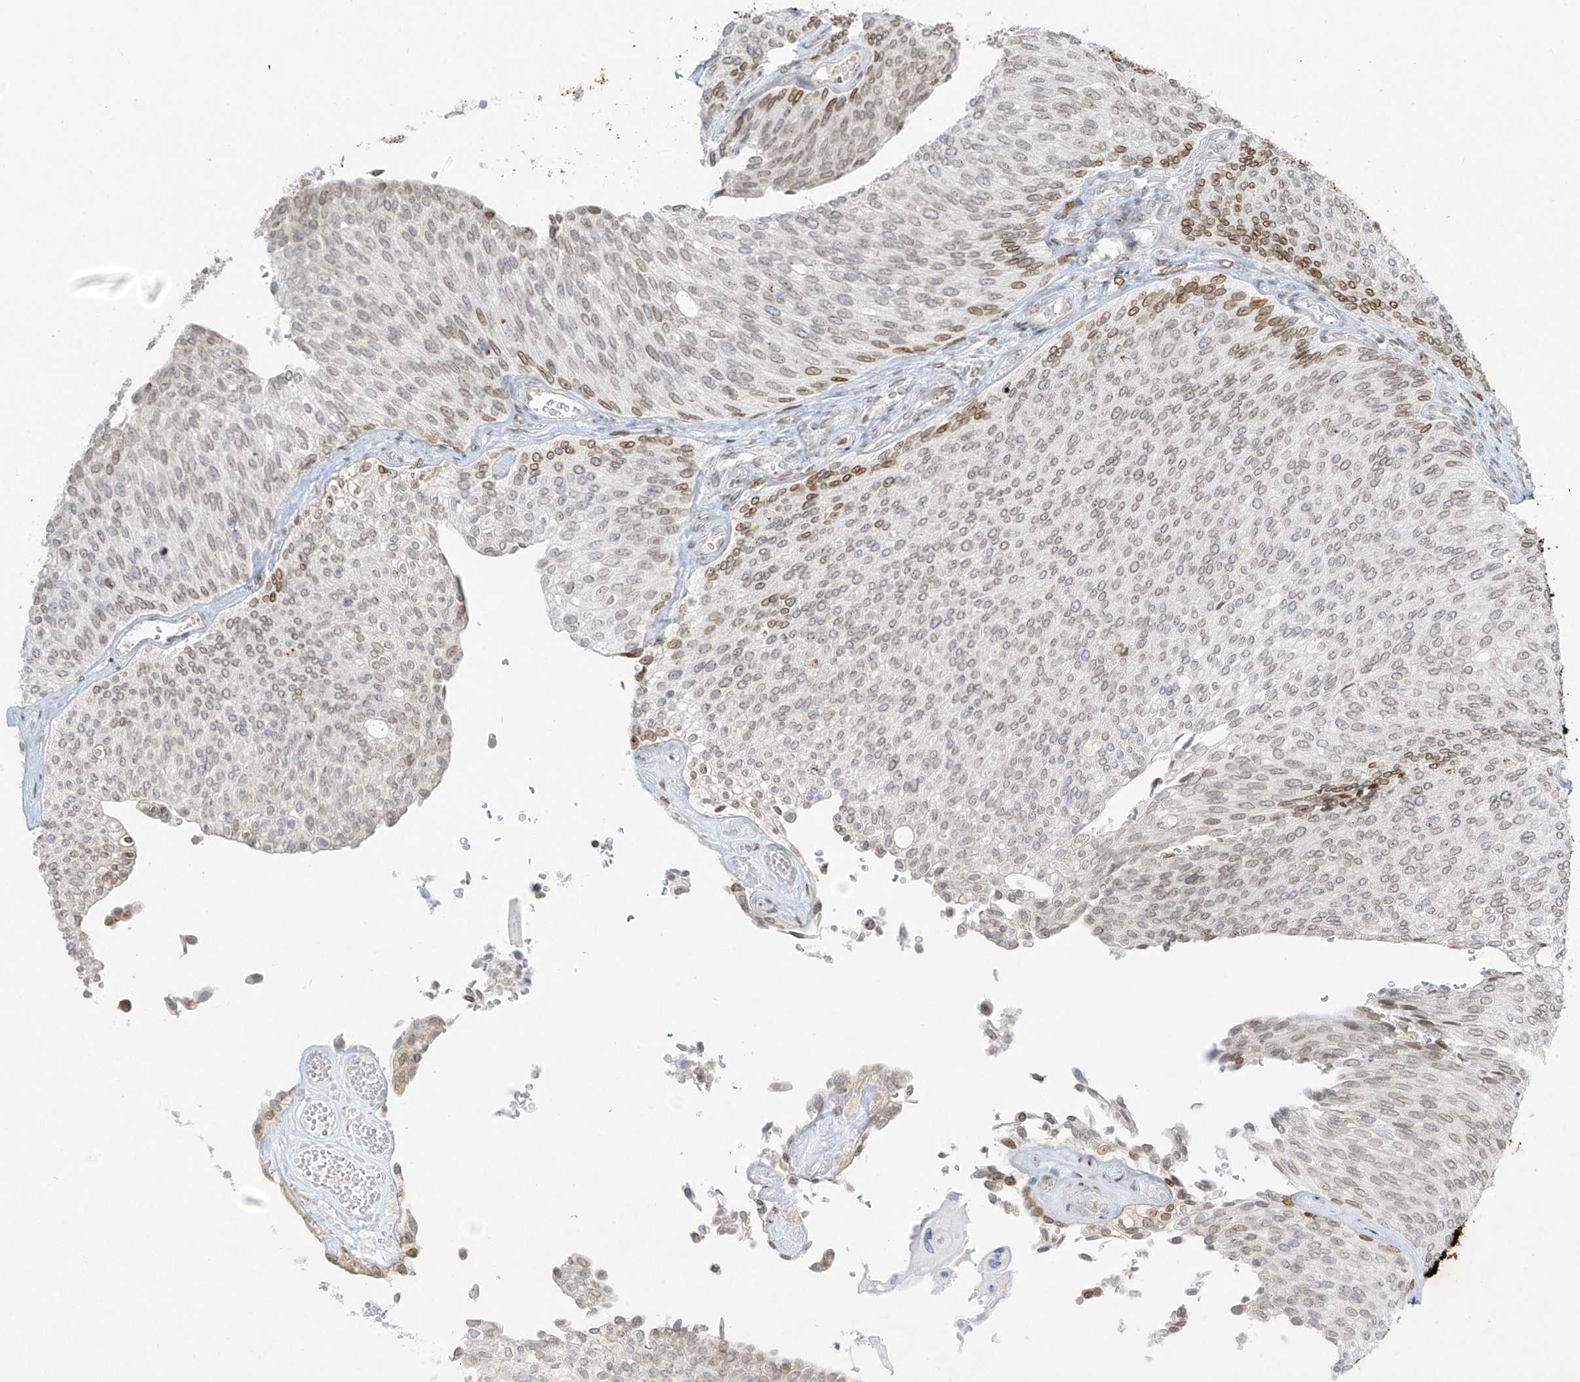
{"staining": {"intensity": "moderate", "quantity": "<25%", "location": "cytoplasmic/membranous,nuclear"}, "tissue": "urothelial cancer", "cell_type": "Tumor cells", "image_type": "cancer", "snomed": [{"axis": "morphology", "description": "Urothelial carcinoma, Low grade"}, {"axis": "topography", "description": "Urinary bladder"}], "caption": "Protein analysis of urothelial carcinoma (low-grade) tissue reveals moderate cytoplasmic/membranous and nuclear positivity in approximately <25% of tumor cells. (DAB (3,3'-diaminobenzidine) = brown stain, brightfield microscopy at high magnification).", "gene": "SAMD15", "patient": {"sex": "female", "age": 79}}